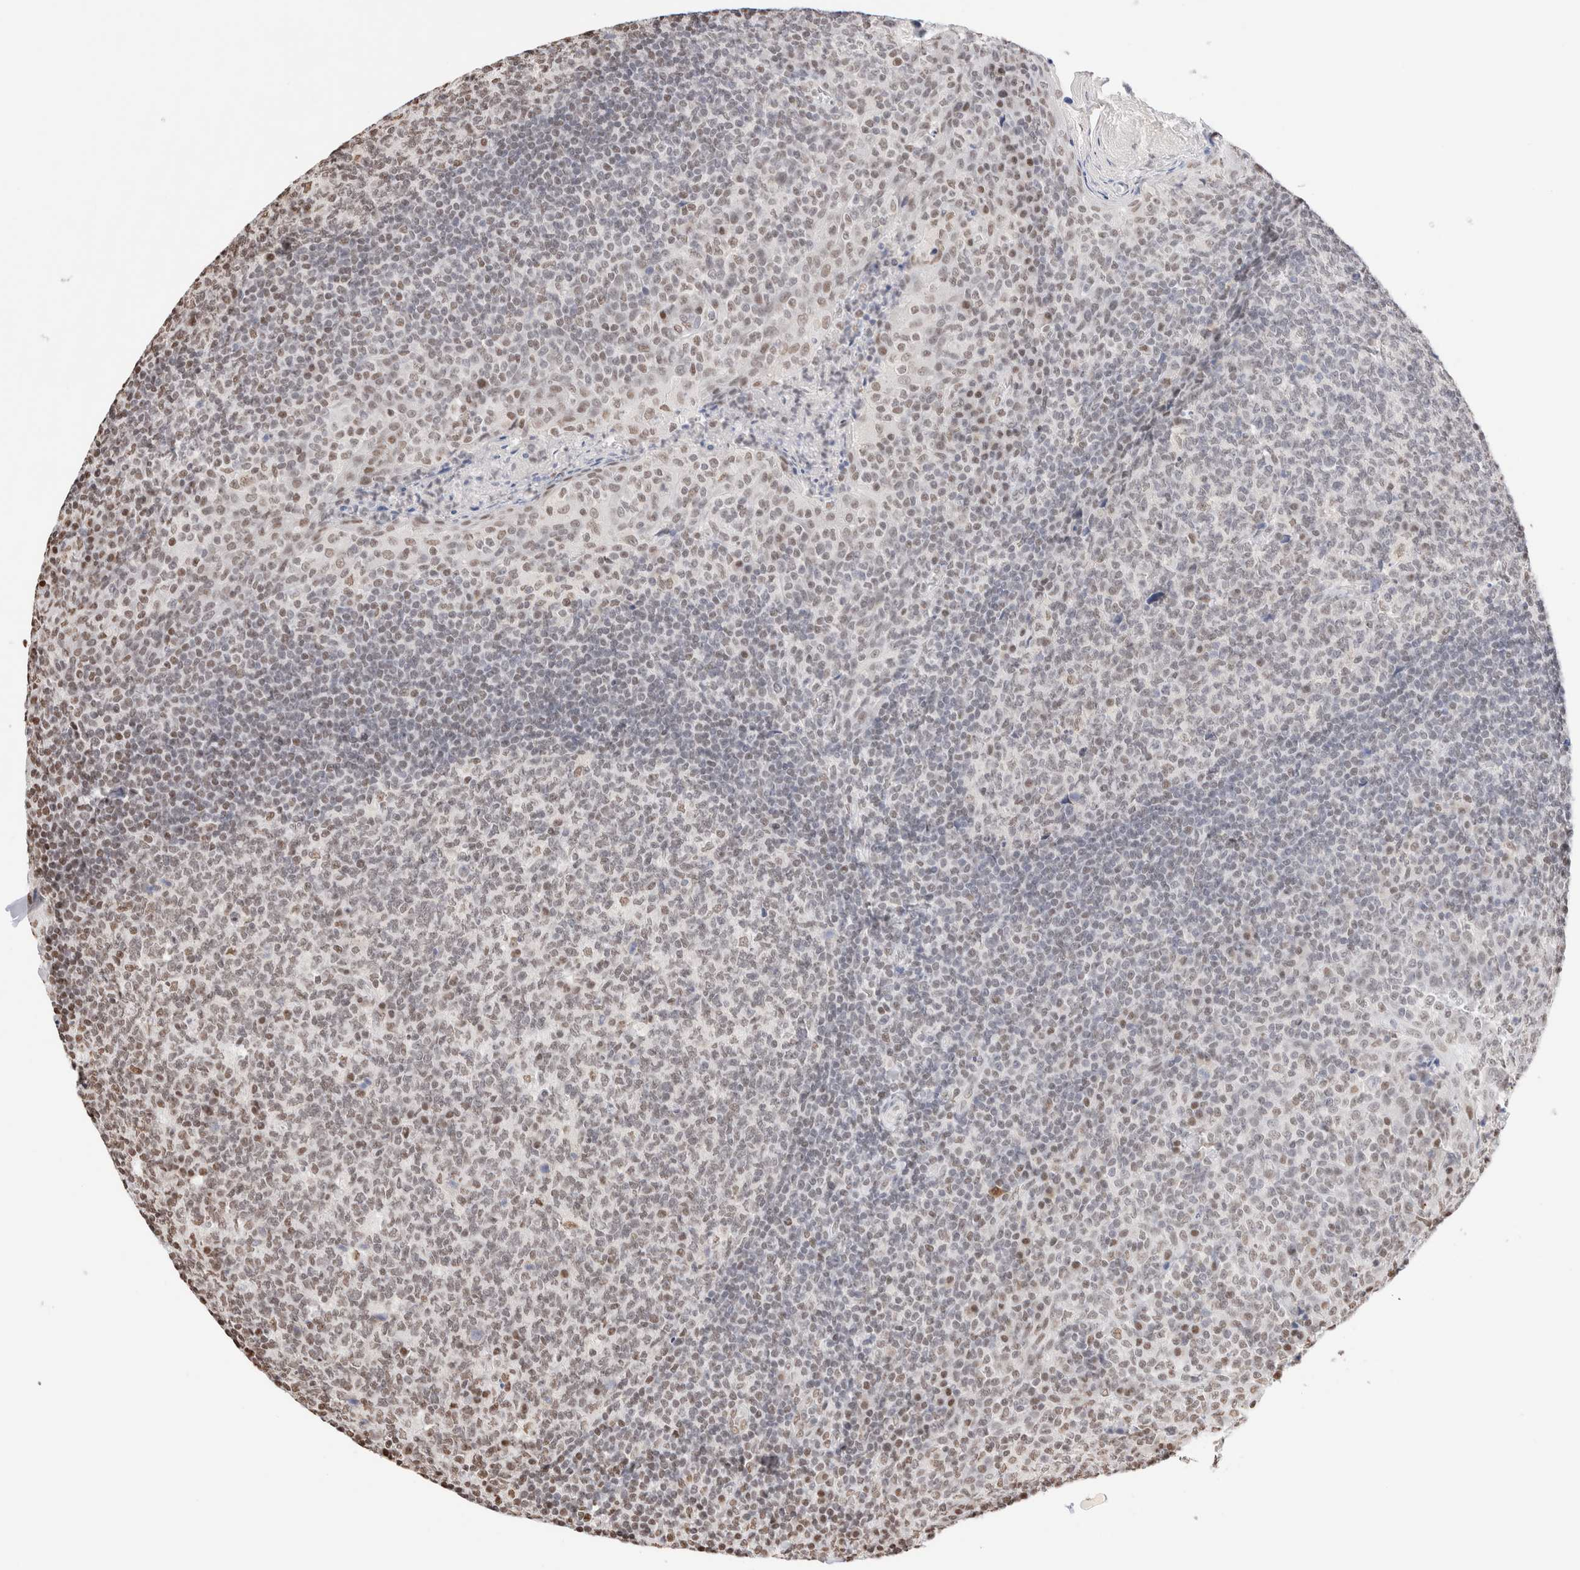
{"staining": {"intensity": "moderate", "quantity": "<25%", "location": "nuclear"}, "tissue": "tonsil", "cell_type": "Germinal center cells", "image_type": "normal", "snomed": [{"axis": "morphology", "description": "Normal tissue, NOS"}, {"axis": "topography", "description": "Tonsil"}], "caption": "Germinal center cells demonstrate moderate nuclear expression in approximately <25% of cells in normal tonsil.", "gene": "SUPT3H", "patient": {"sex": "male", "age": 17}}